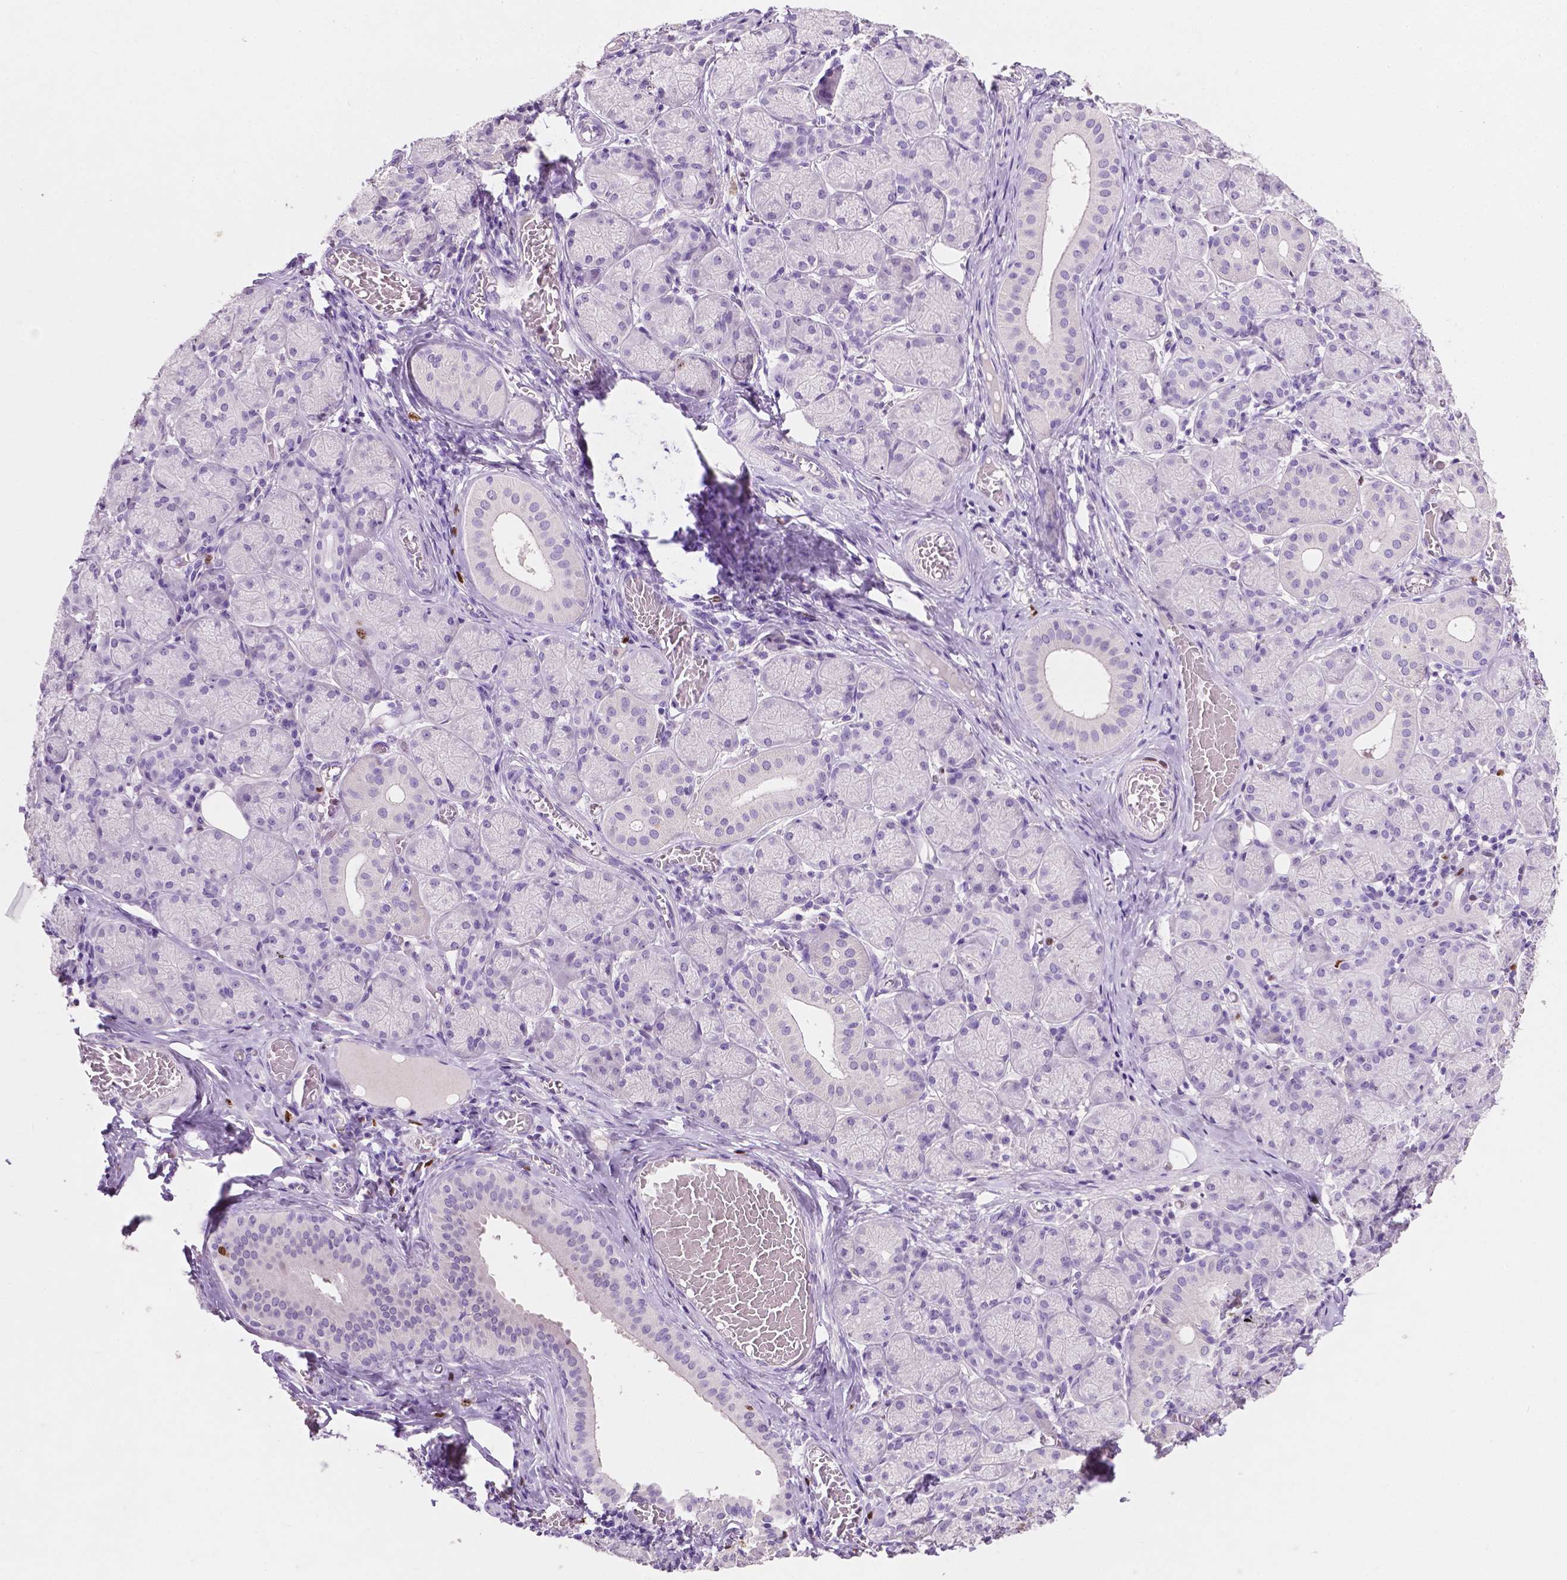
{"staining": {"intensity": "moderate", "quantity": "<25%", "location": "nuclear"}, "tissue": "salivary gland", "cell_type": "Glandular cells", "image_type": "normal", "snomed": [{"axis": "morphology", "description": "Normal tissue, NOS"}, {"axis": "topography", "description": "Salivary gland"}, {"axis": "topography", "description": "Peripheral nerve tissue"}], "caption": "Protein staining of unremarkable salivary gland demonstrates moderate nuclear staining in about <25% of glandular cells. The protein is stained brown, and the nuclei are stained in blue (DAB (3,3'-diaminobenzidine) IHC with brightfield microscopy, high magnification).", "gene": "SIAH2", "patient": {"sex": "female", "age": 24}}